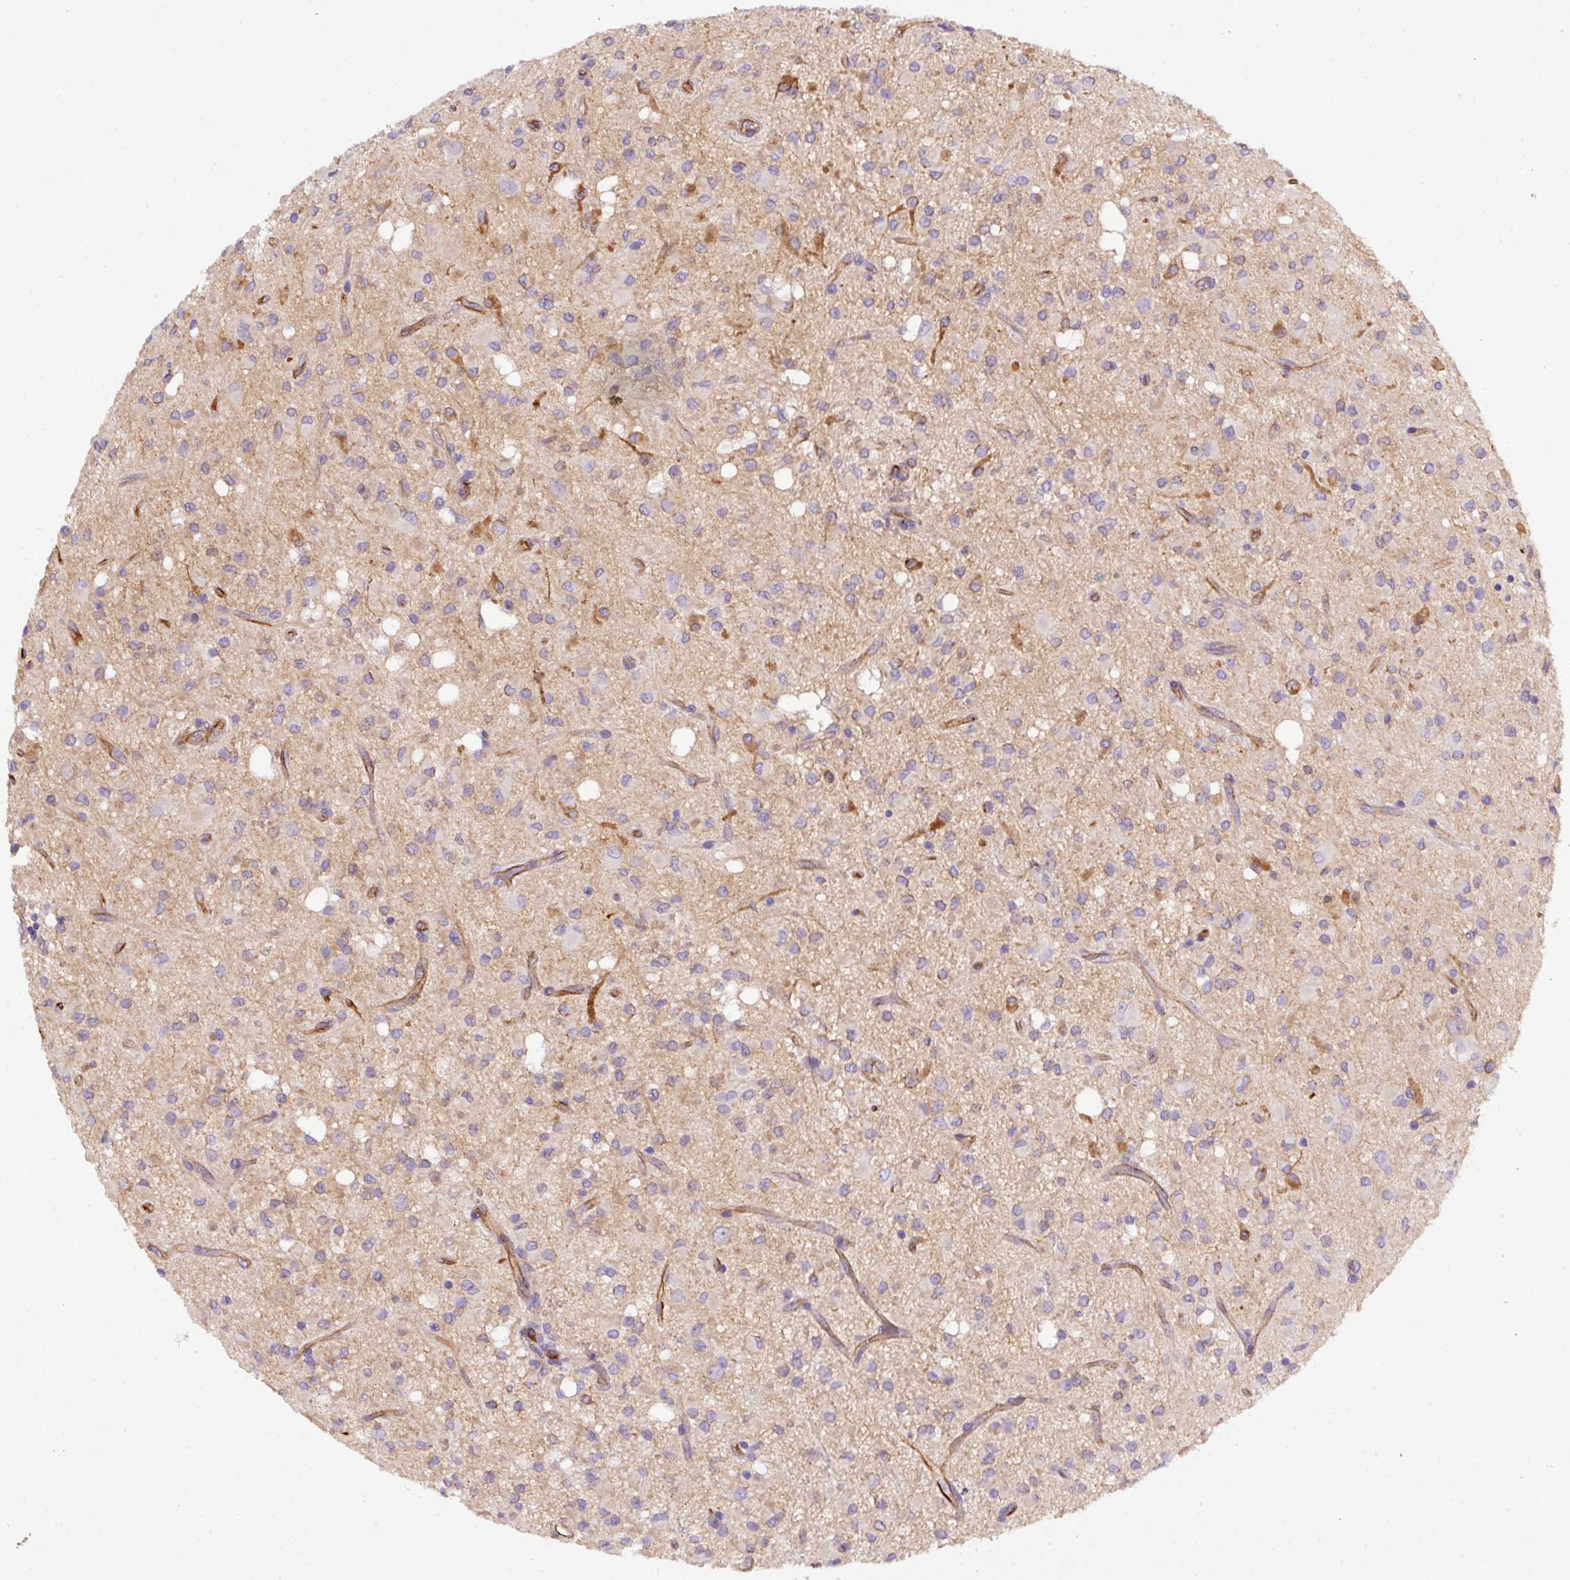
{"staining": {"intensity": "negative", "quantity": "none", "location": "none"}, "tissue": "glioma", "cell_type": "Tumor cells", "image_type": "cancer", "snomed": [{"axis": "morphology", "description": "Glioma, malignant, Low grade"}, {"axis": "topography", "description": "Brain"}], "caption": "A histopathology image of malignant glioma (low-grade) stained for a protein reveals no brown staining in tumor cells.", "gene": "PARD6A", "patient": {"sex": "female", "age": 33}}